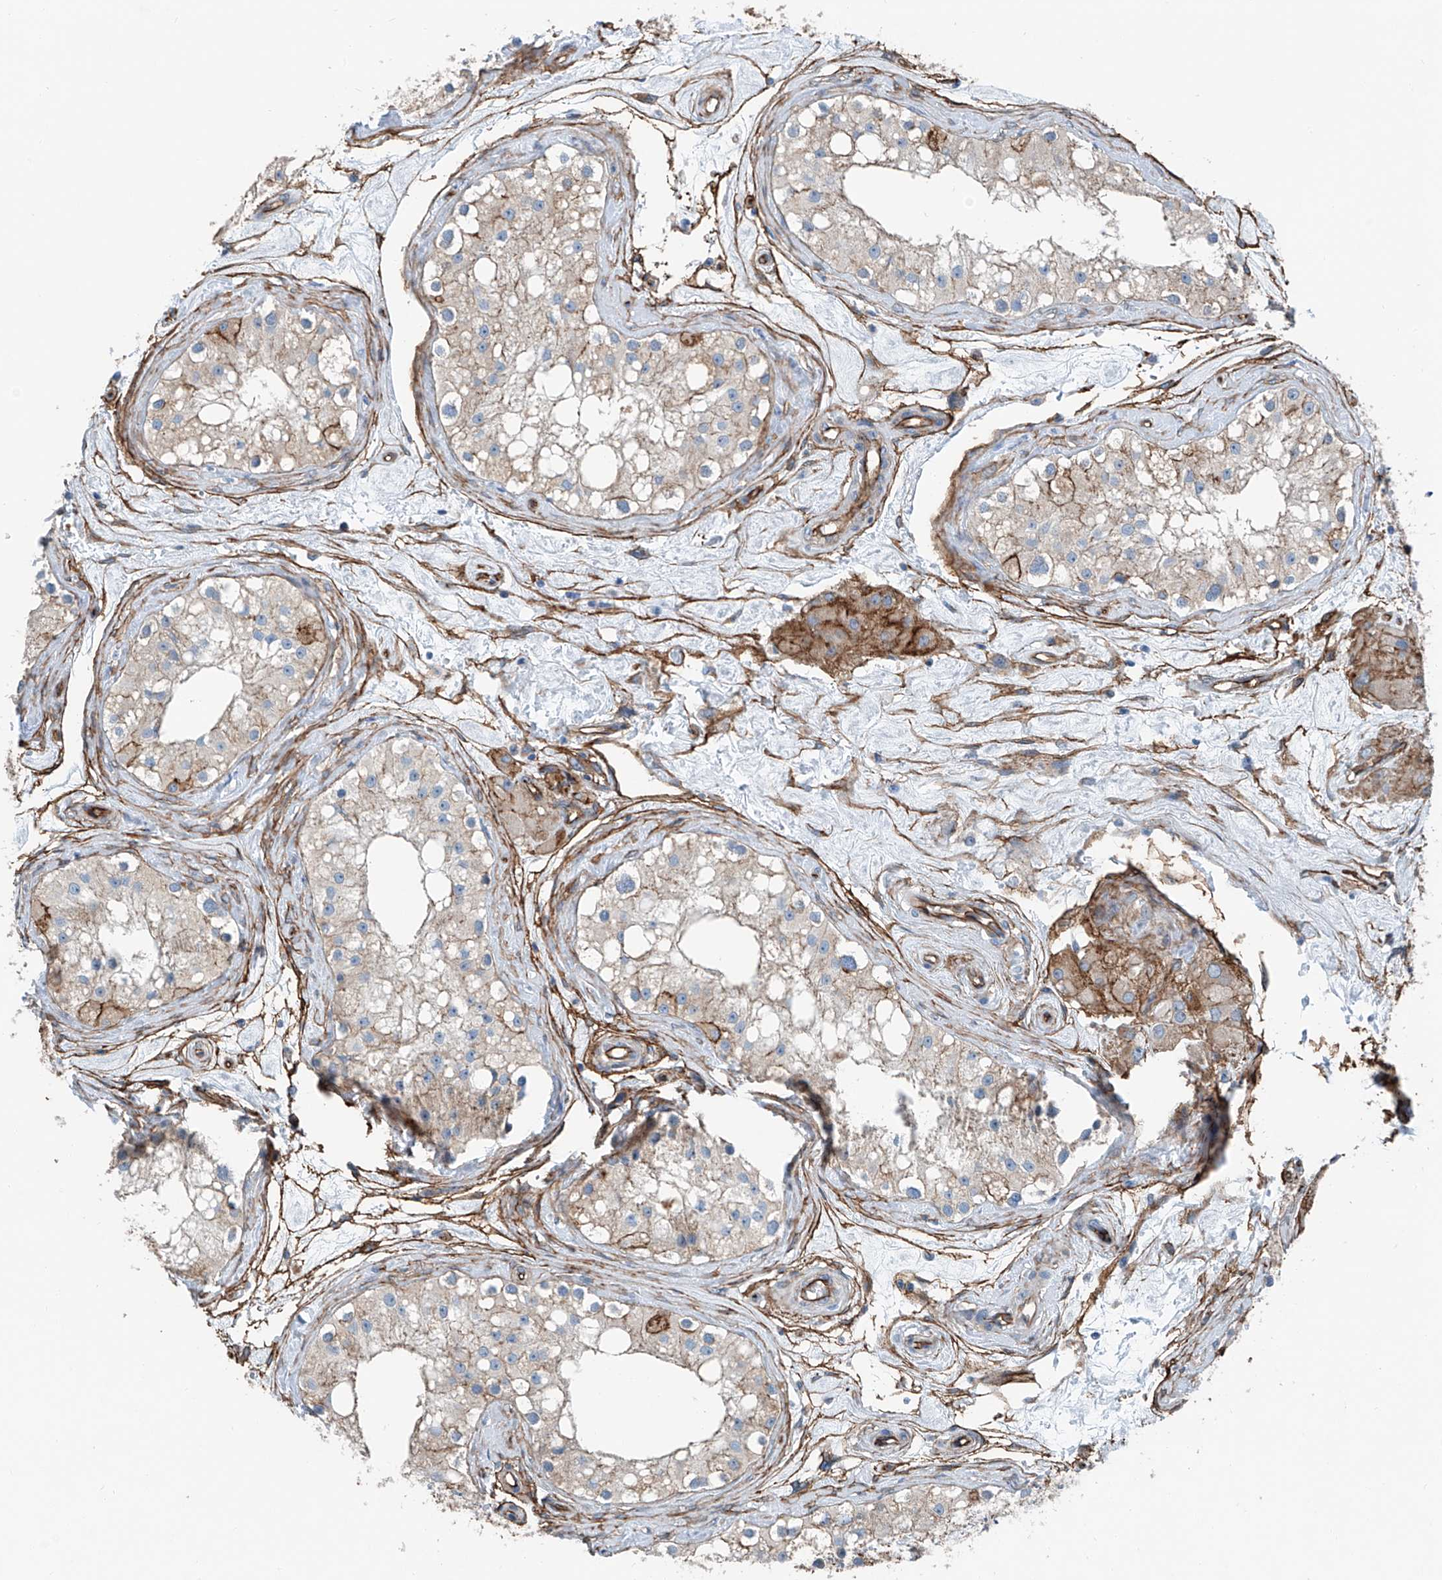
{"staining": {"intensity": "weak", "quantity": "25%-75%", "location": "cytoplasmic/membranous"}, "tissue": "testis", "cell_type": "Cells in seminiferous ducts", "image_type": "normal", "snomed": [{"axis": "morphology", "description": "Normal tissue, NOS"}, {"axis": "topography", "description": "Testis"}], "caption": "Immunohistochemistry image of unremarkable human testis stained for a protein (brown), which displays low levels of weak cytoplasmic/membranous staining in about 25%-75% of cells in seminiferous ducts.", "gene": "THEMIS2", "patient": {"sex": "male", "age": 84}}